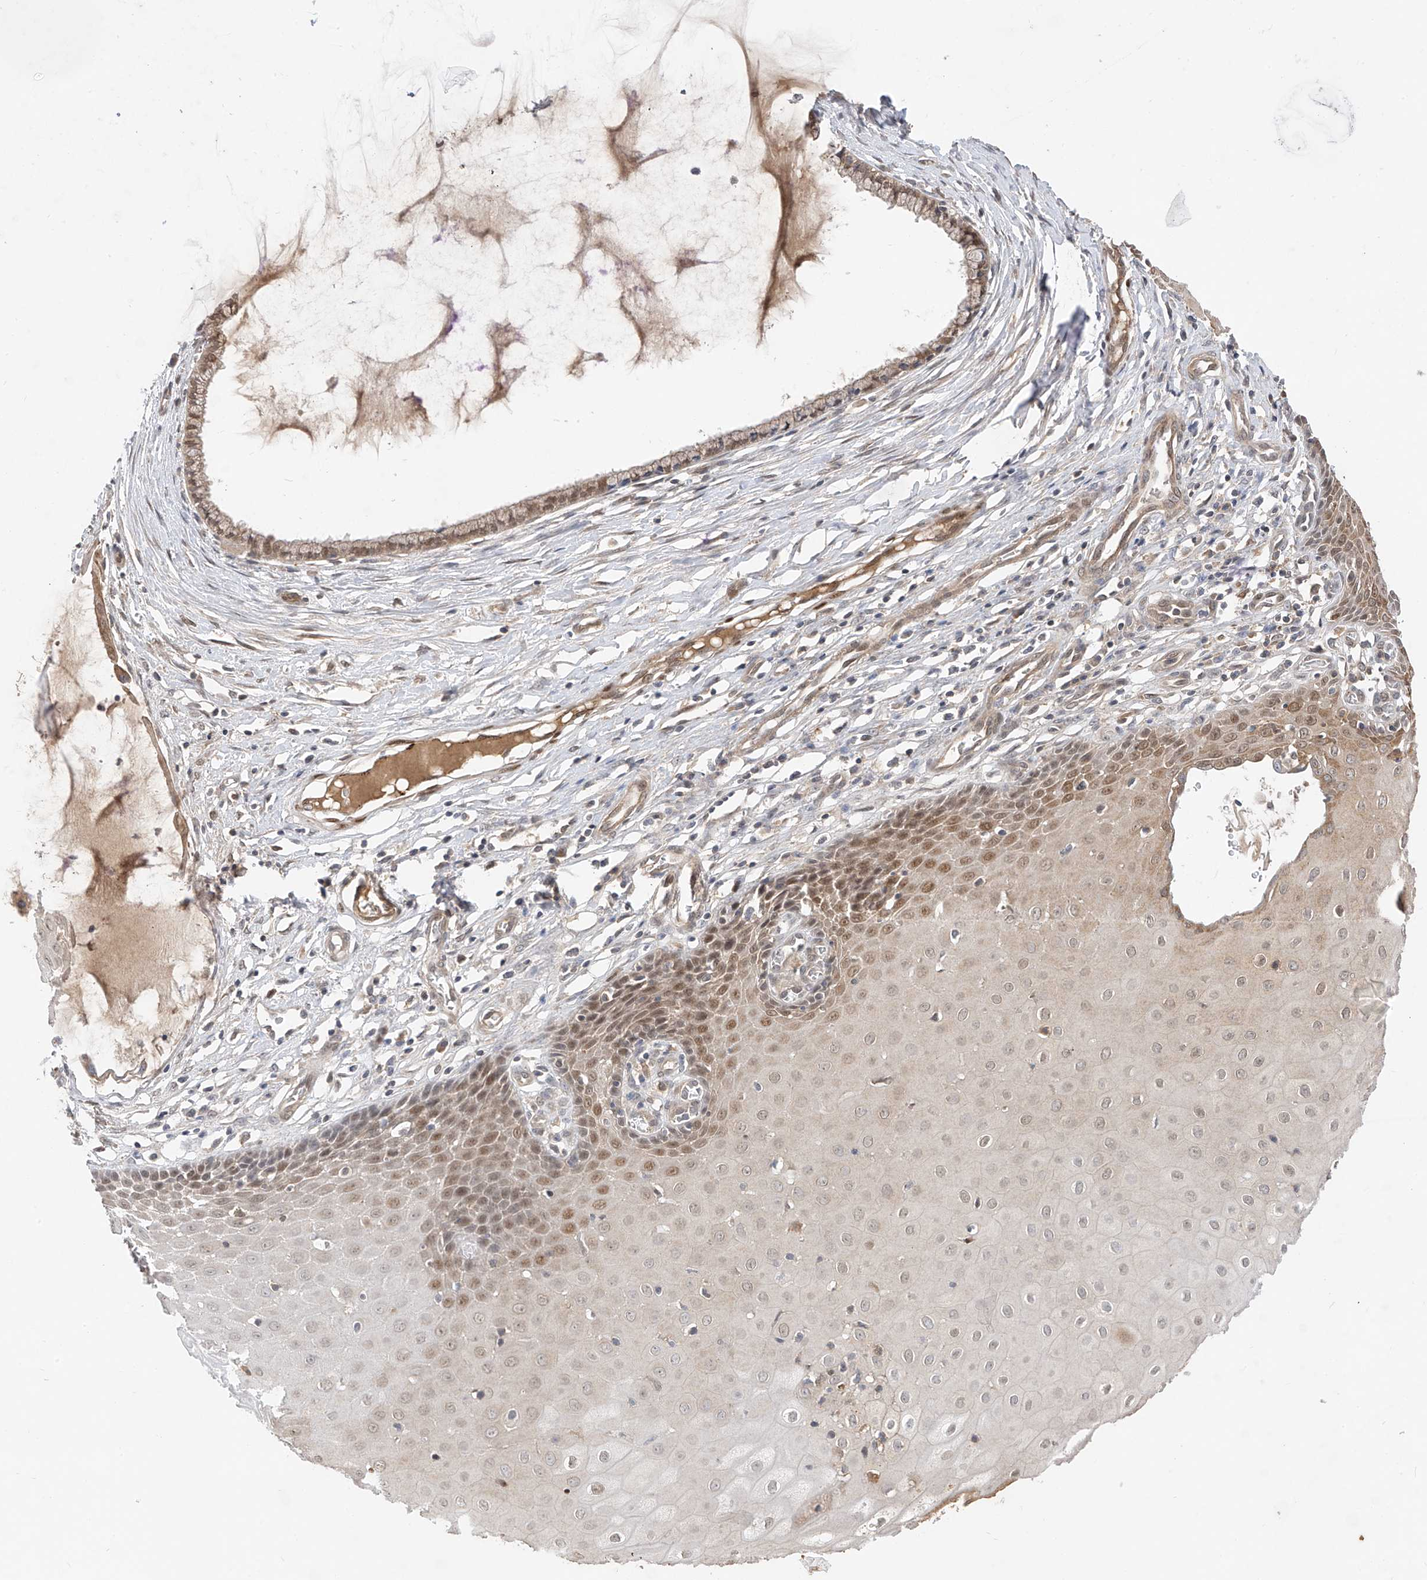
{"staining": {"intensity": "moderate", "quantity": "<25%", "location": "cytoplasmic/membranous"}, "tissue": "cervix", "cell_type": "Glandular cells", "image_type": "normal", "snomed": [{"axis": "morphology", "description": "Normal tissue, NOS"}, {"axis": "topography", "description": "Cervix"}], "caption": "Immunohistochemistry (IHC) of normal human cervix displays low levels of moderate cytoplasmic/membranous staining in about <25% of glandular cells.", "gene": "MRTFA", "patient": {"sex": "female", "age": 55}}